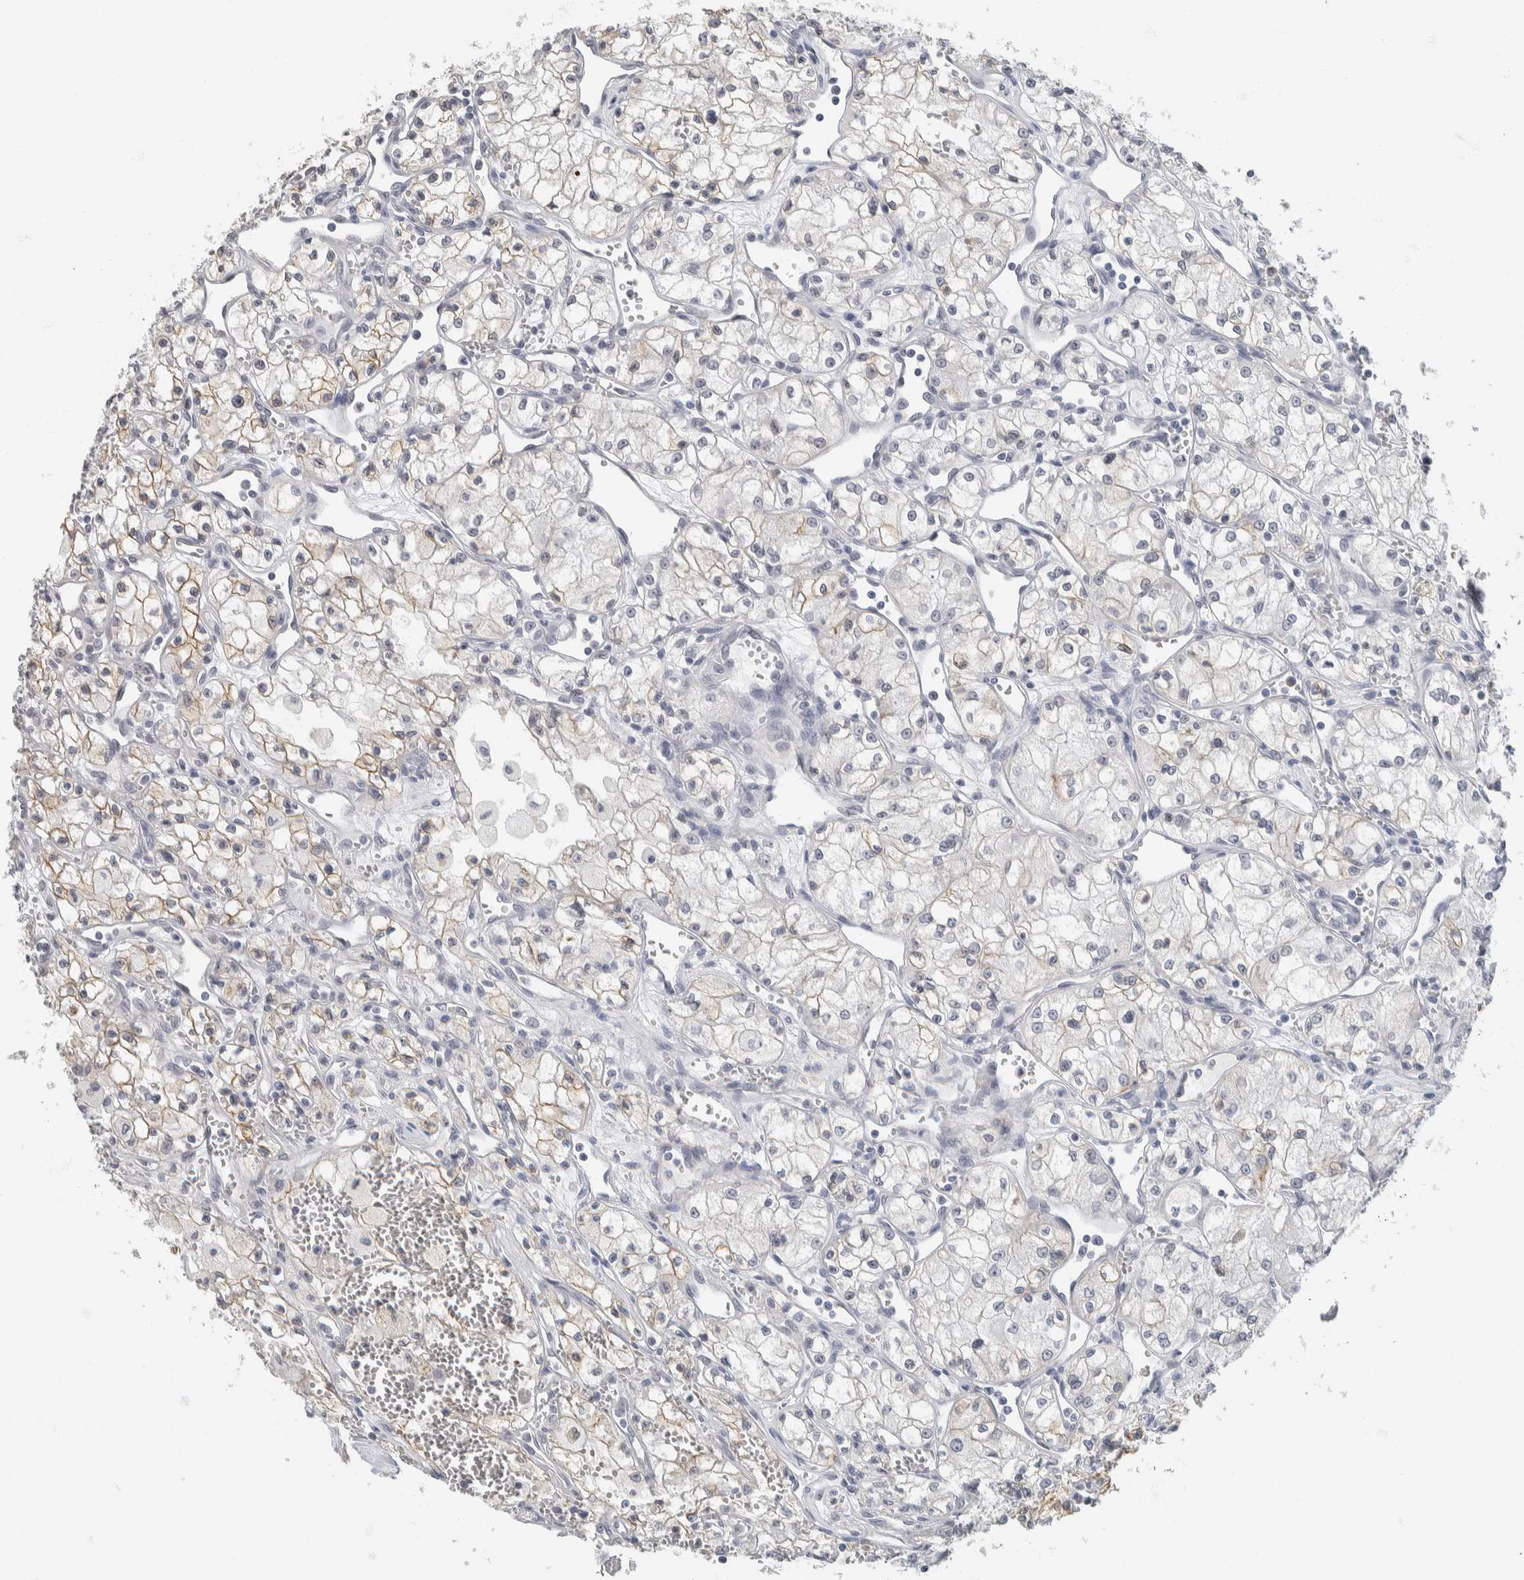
{"staining": {"intensity": "weak", "quantity": "<25%", "location": "cytoplasmic/membranous"}, "tissue": "renal cancer", "cell_type": "Tumor cells", "image_type": "cancer", "snomed": [{"axis": "morphology", "description": "Adenocarcinoma, NOS"}, {"axis": "topography", "description": "Kidney"}], "caption": "Human renal adenocarcinoma stained for a protein using immunohistochemistry (IHC) demonstrates no positivity in tumor cells.", "gene": "NEFM", "patient": {"sex": "male", "age": 59}}